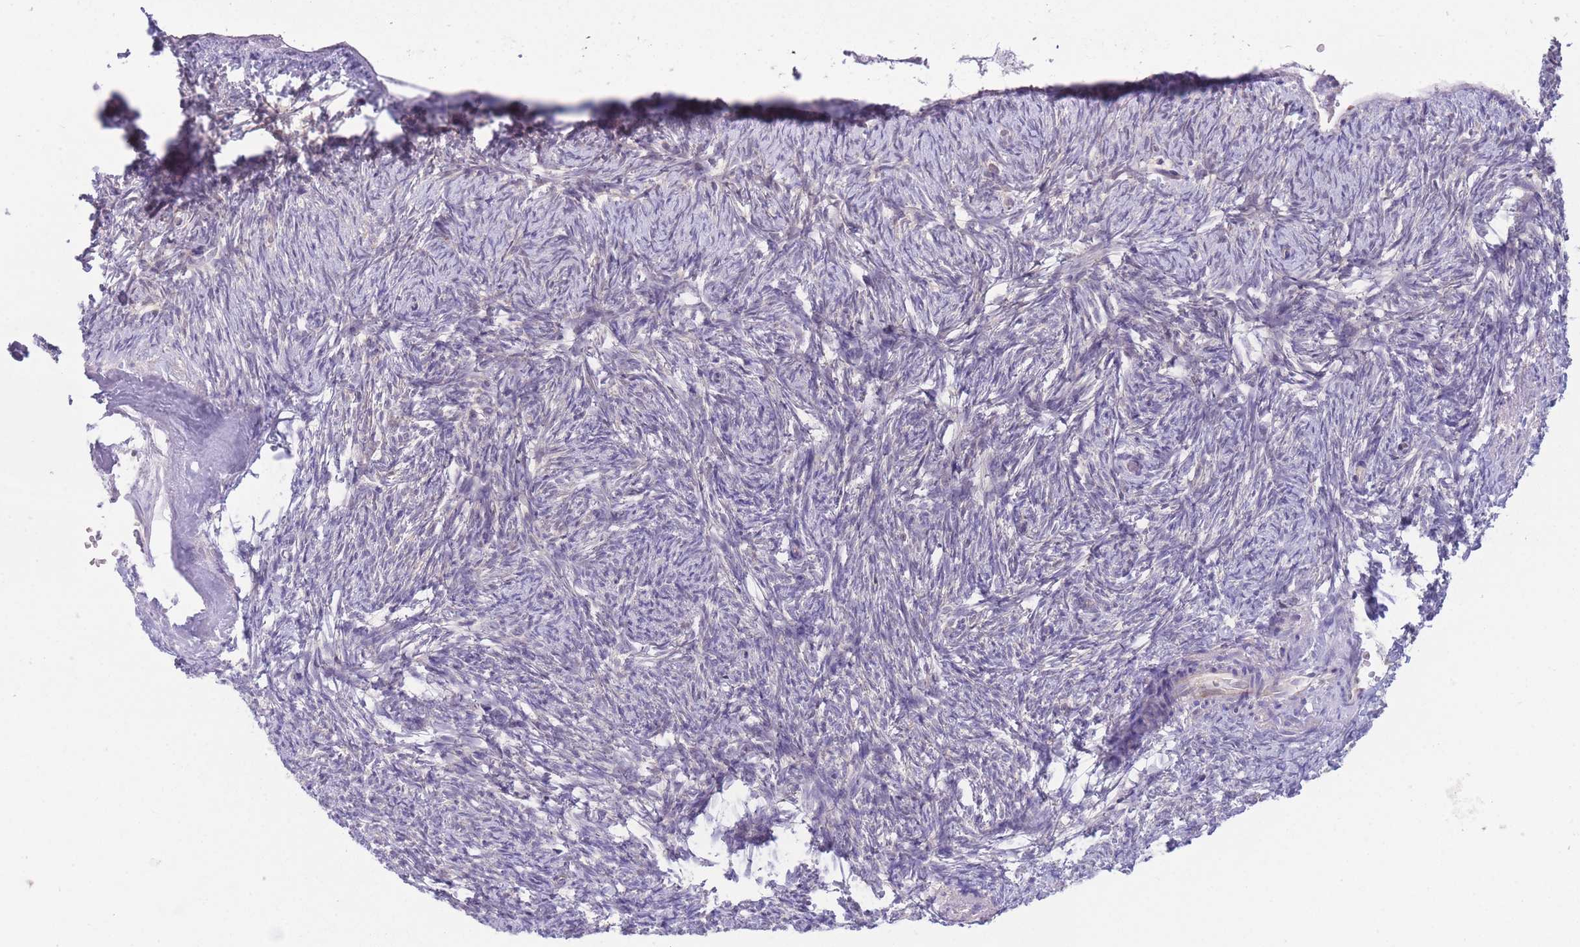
{"staining": {"intensity": "moderate", "quantity": "<25%", "location": "cytoplasmic/membranous"}, "tissue": "ovary", "cell_type": "Ovarian stroma cells", "image_type": "normal", "snomed": [{"axis": "morphology", "description": "Normal tissue, NOS"}, {"axis": "topography", "description": "Ovary"}], "caption": "Immunohistochemistry (IHC) photomicrograph of normal ovary stained for a protein (brown), which shows low levels of moderate cytoplasmic/membranous staining in approximately <25% of ovarian stroma cells.", "gene": "CCT6A", "patient": {"sex": "female", "age": 51}}